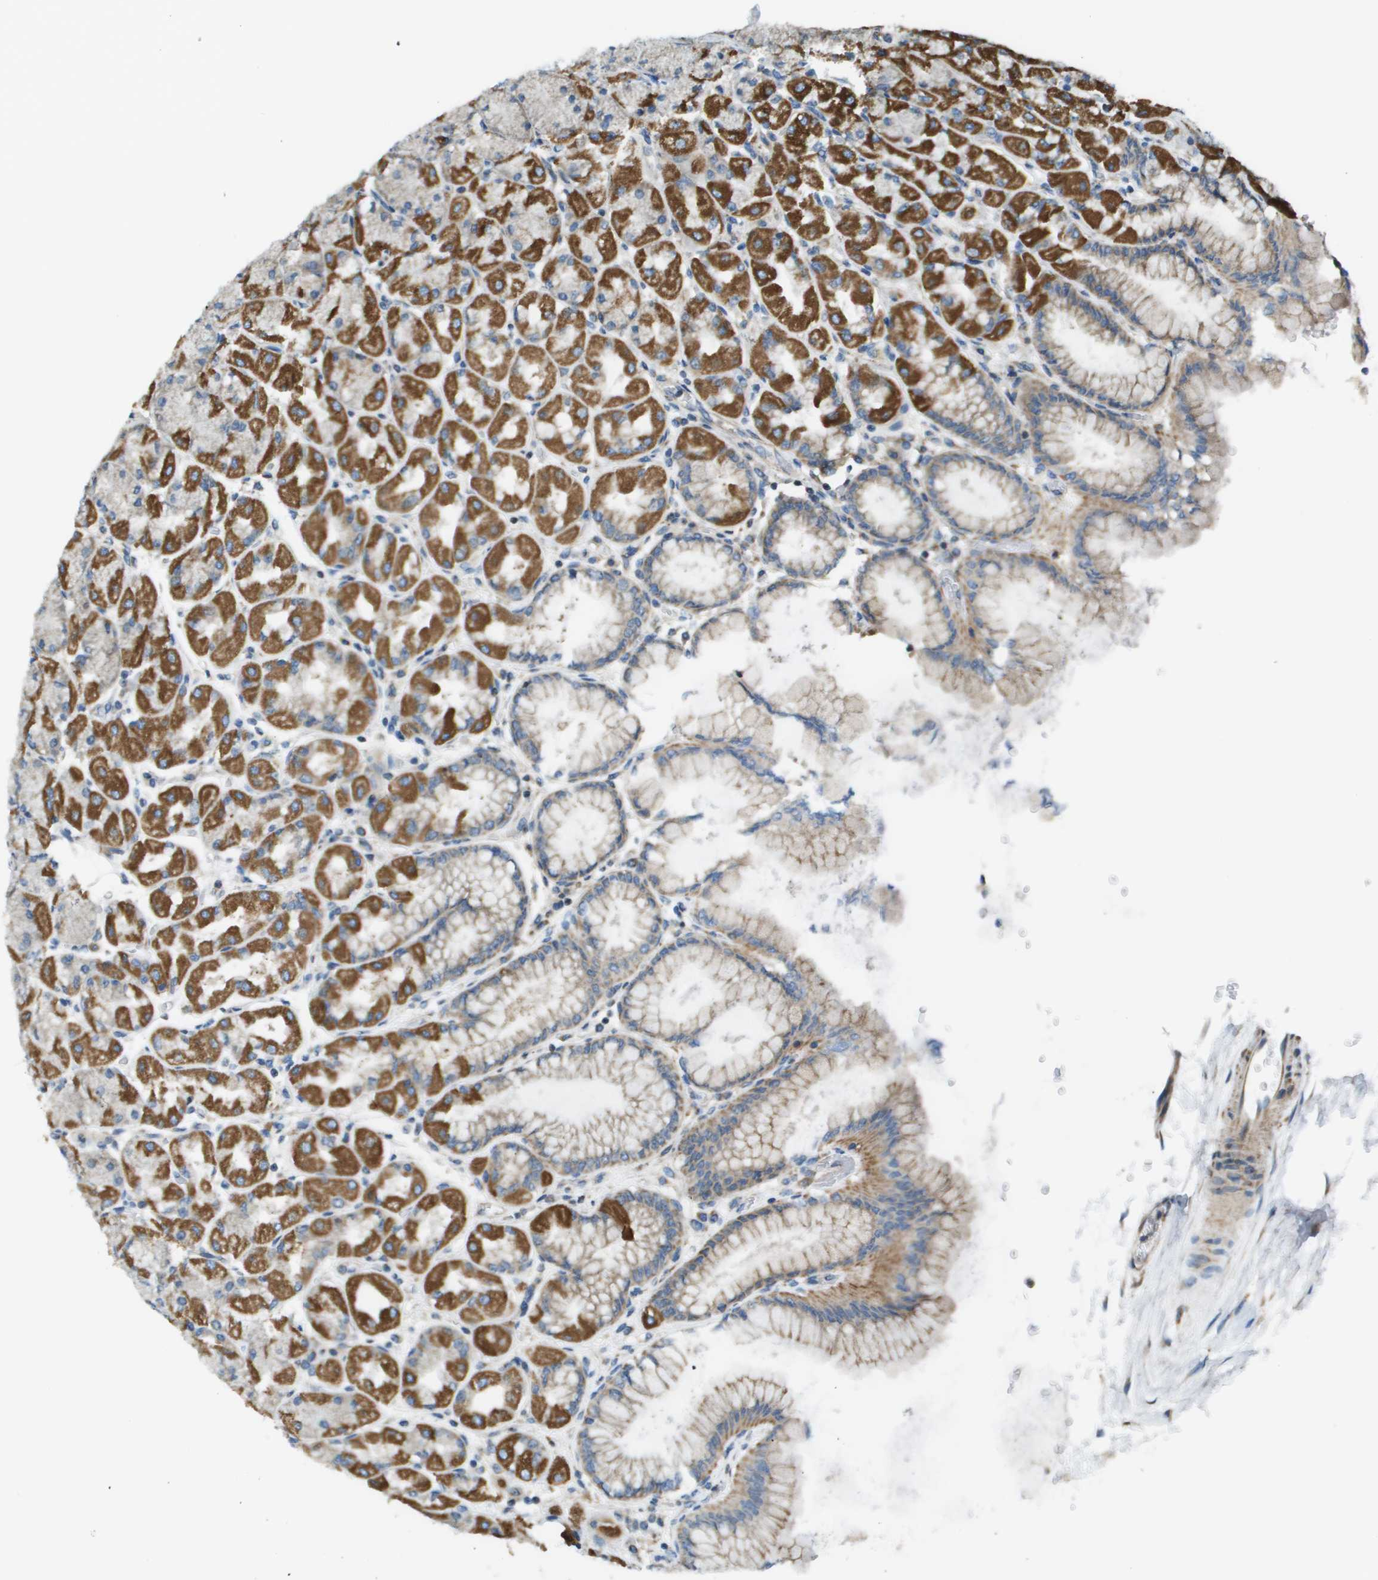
{"staining": {"intensity": "strong", "quantity": ">75%", "location": "cytoplasmic/membranous"}, "tissue": "stomach", "cell_type": "Glandular cells", "image_type": "normal", "snomed": [{"axis": "morphology", "description": "Normal tissue, NOS"}, {"axis": "topography", "description": "Stomach, upper"}], "caption": "Immunohistochemistry (IHC) (DAB (3,3'-diaminobenzidine)) staining of benign stomach demonstrates strong cytoplasmic/membranous protein staining in about >75% of glandular cells.", "gene": "TAOK3", "patient": {"sex": "female", "age": 56}}